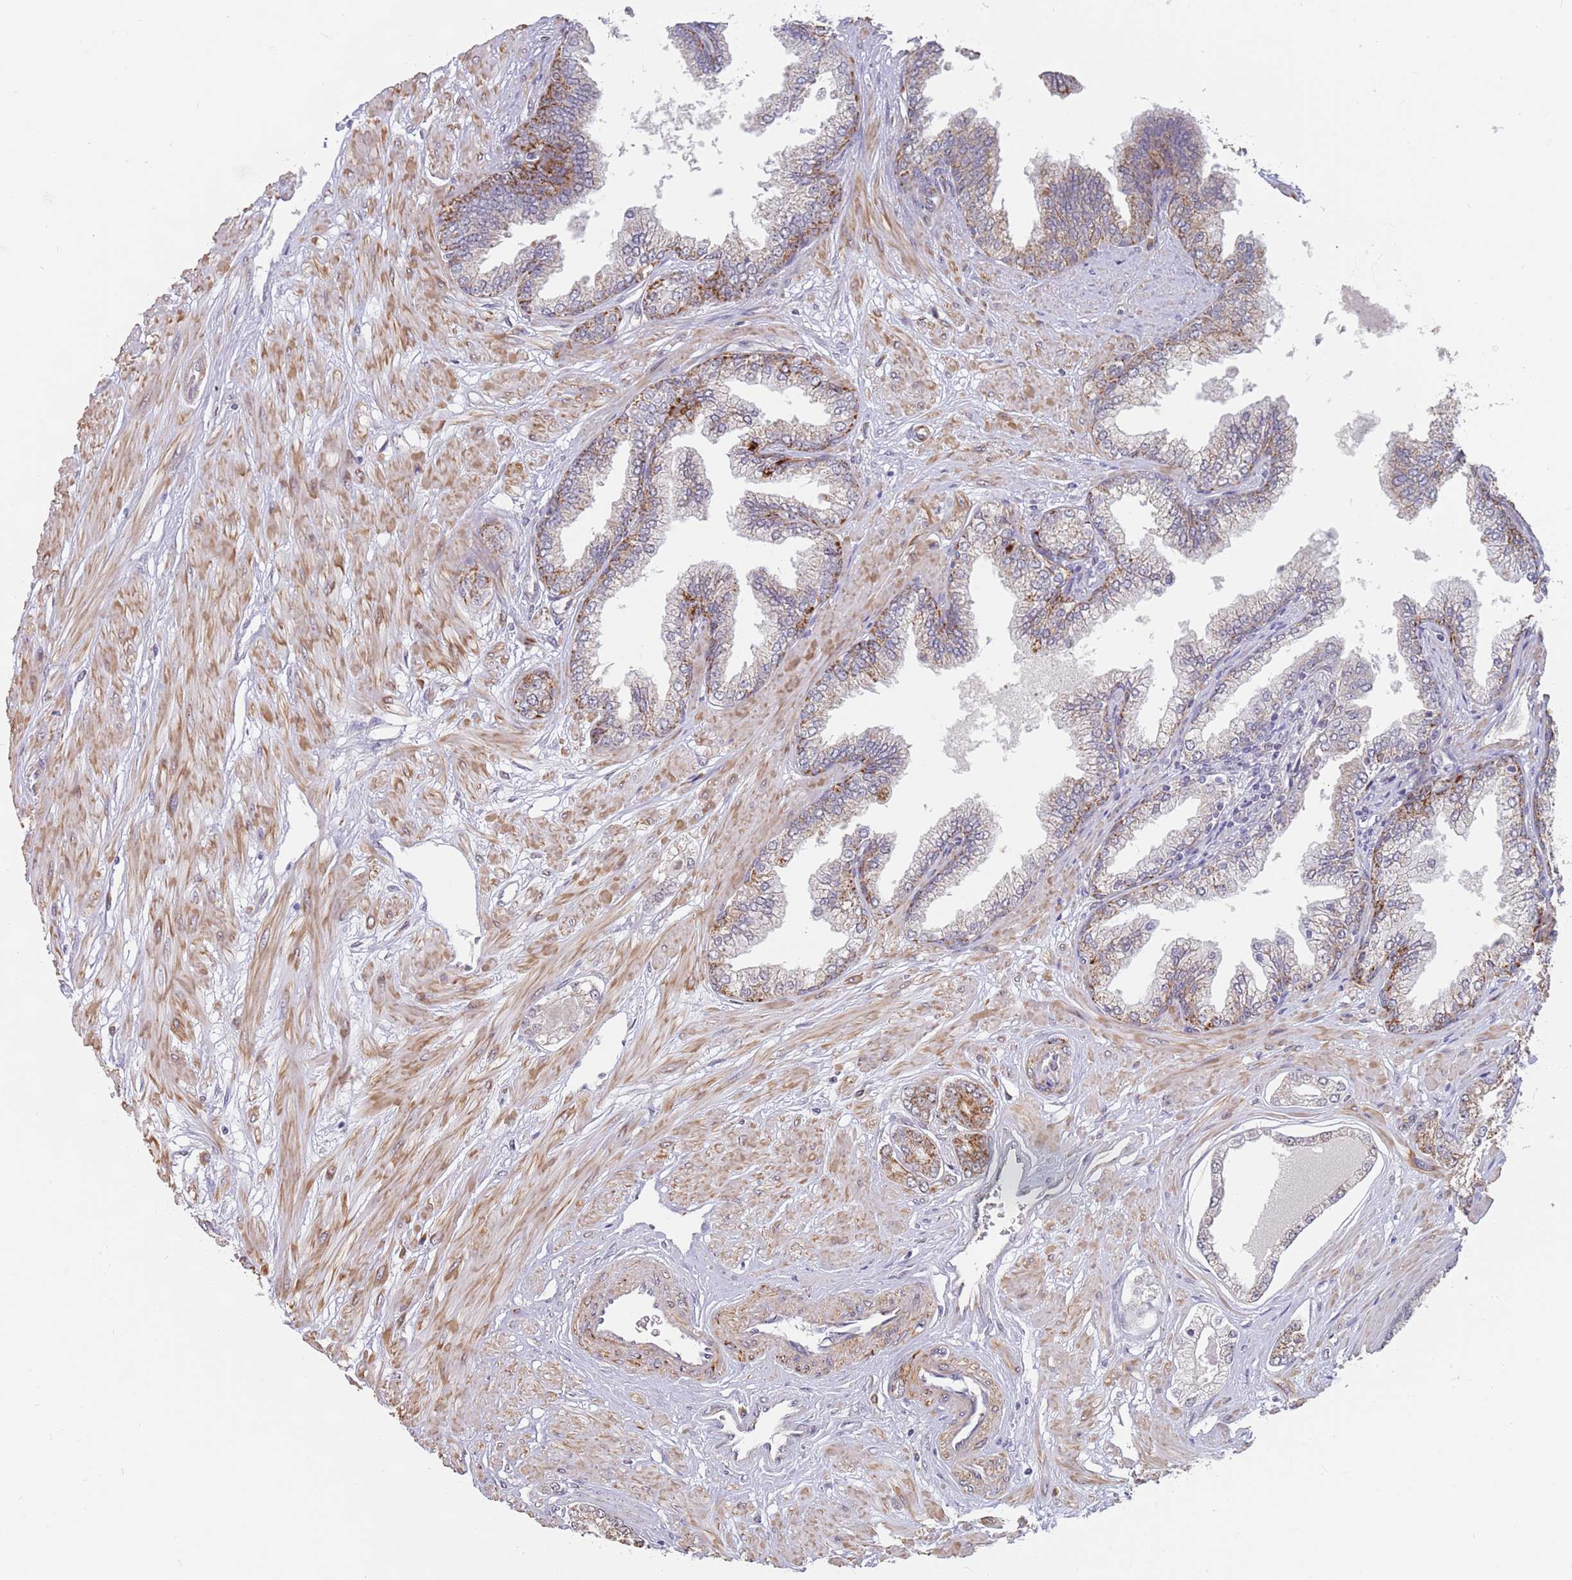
{"staining": {"intensity": "strong", "quantity": "25%-75%", "location": "cytoplasmic/membranous"}, "tissue": "prostate cancer", "cell_type": "Tumor cells", "image_type": "cancer", "snomed": [{"axis": "morphology", "description": "Adenocarcinoma, Low grade"}, {"axis": "topography", "description": "Prostate"}], "caption": "Human prostate cancer stained with a protein marker exhibits strong staining in tumor cells.", "gene": "UQCC3", "patient": {"sex": "male", "age": 64}}